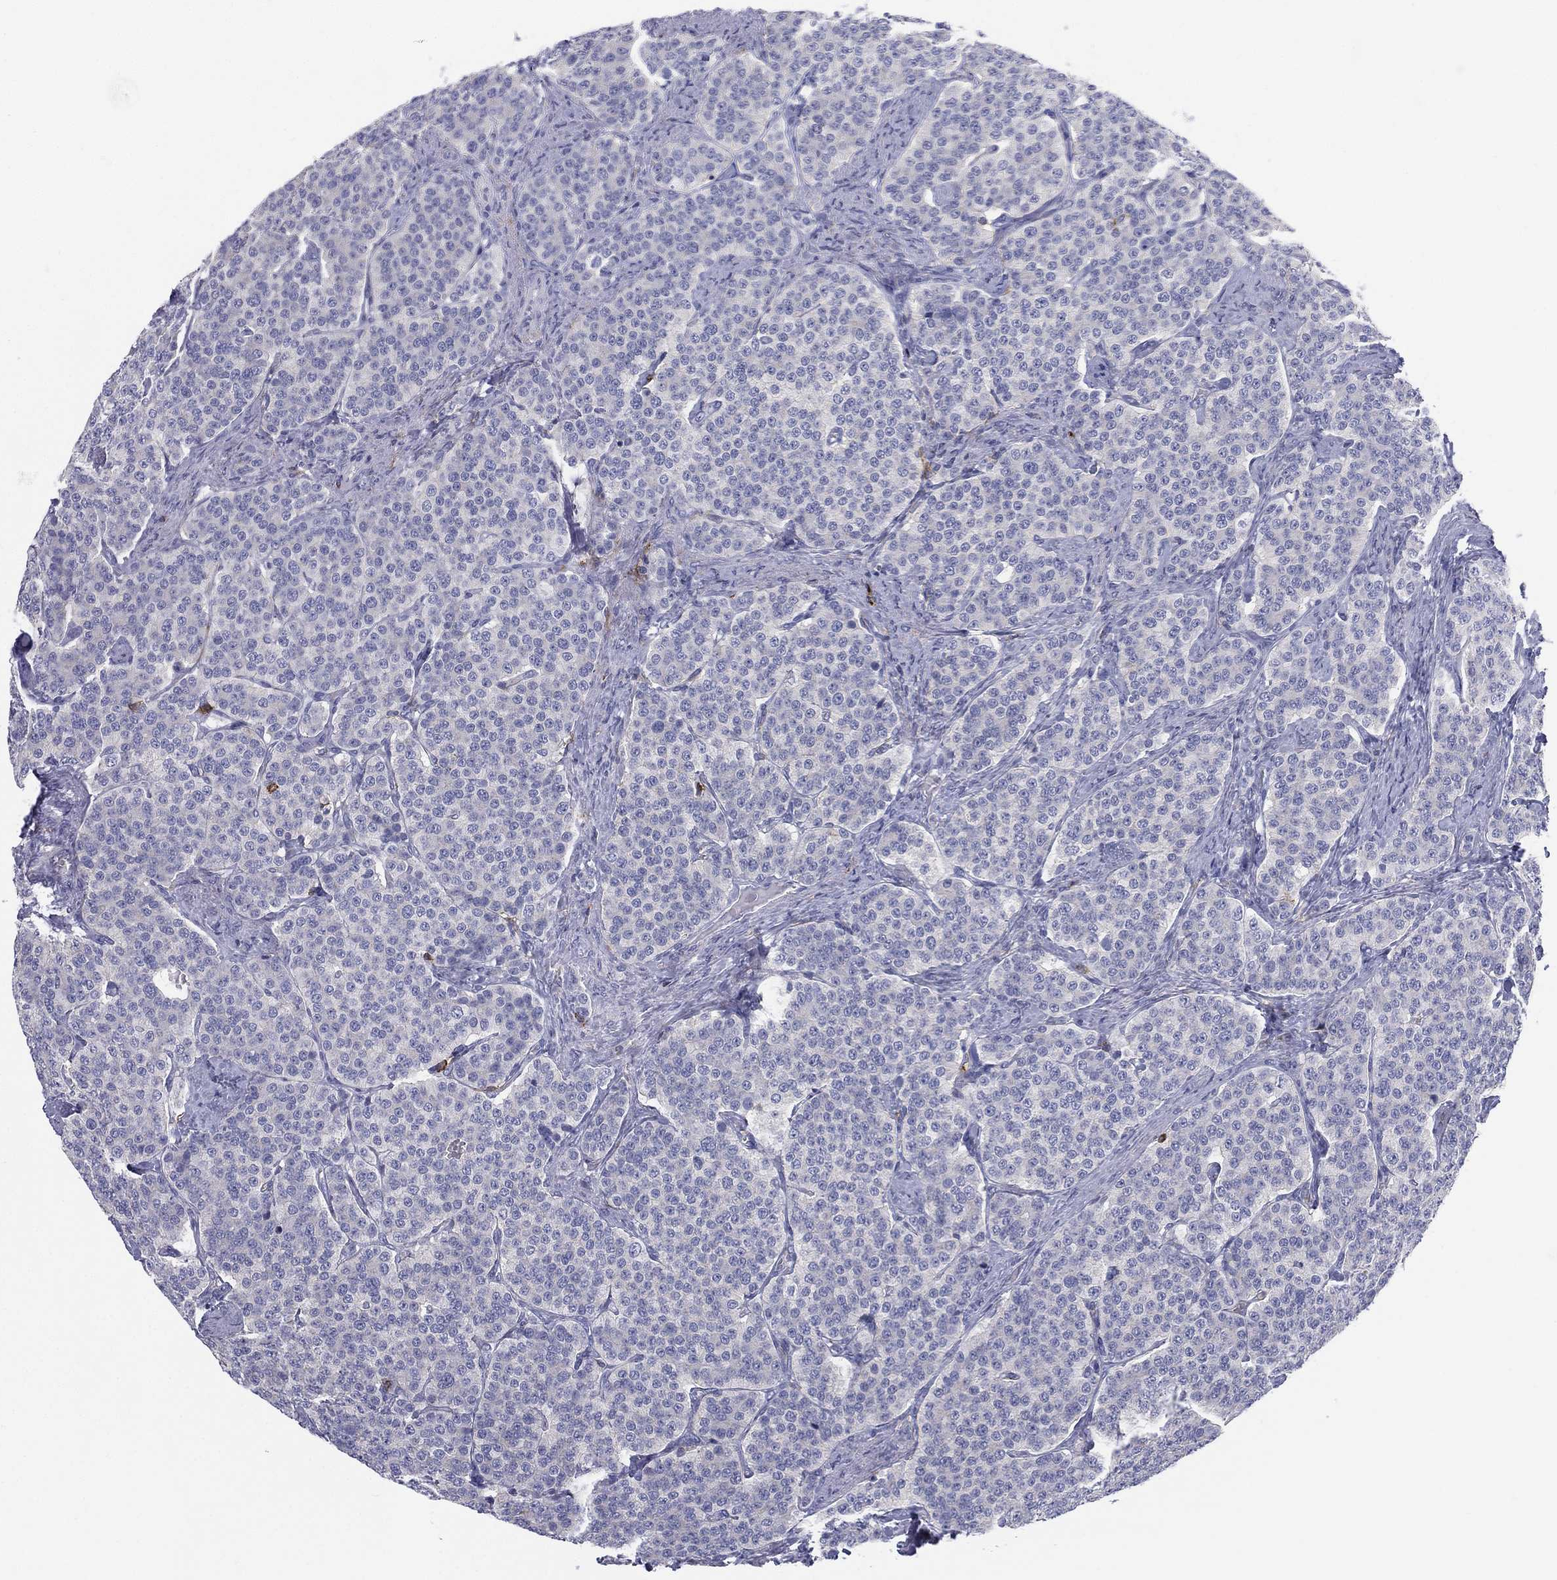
{"staining": {"intensity": "negative", "quantity": "none", "location": "none"}, "tissue": "carcinoid", "cell_type": "Tumor cells", "image_type": "cancer", "snomed": [{"axis": "morphology", "description": "Carcinoid, malignant, NOS"}, {"axis": "topography", "description": "Small intestine"}], "caption": "IHC photomicrograph of neoplastic tissue: carcinoid stained with DAB exhibits no significant protein staining in tumor cells. (Stains: DAB (3,3'-diaminobenzidine) IHC with hematoxylin counter stain, Microscopy: brightfield microscopy at high magnification).", "gene": "SELPLG", "patient": {"sex": "female", "age": 58}}